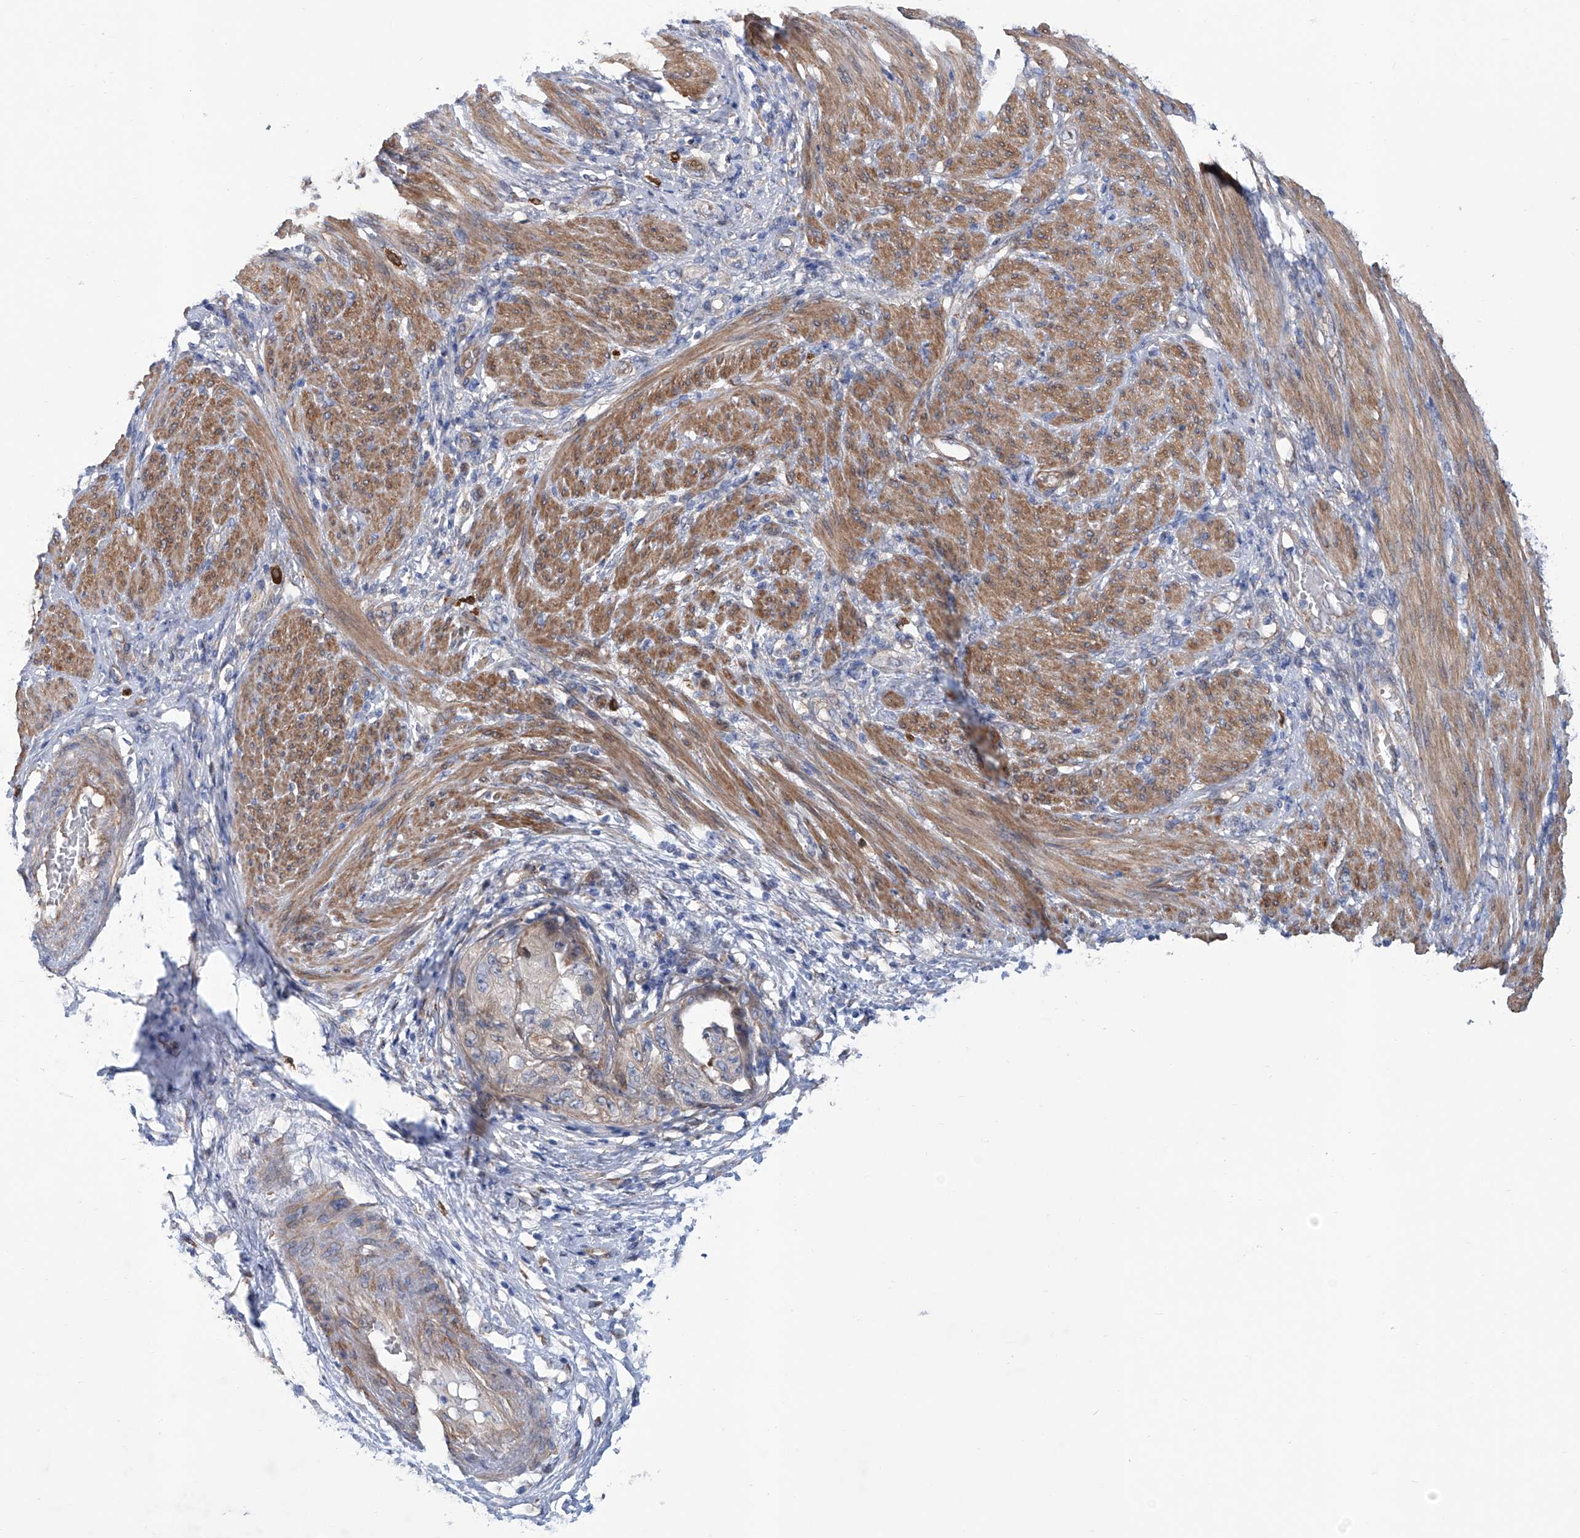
{"staining": {"intensity": "weak", "quantity": "<25%", "location": "cytoplasmic/membranous"}, "tissue": "endometrial cancer", "cell_type": "Tumor cells", "image_type": "cancer", "snomed": [{"axis": "morphology", "description": "Adenocarcinoma, NOS"}, {"axis": "topography", "description": "Endometrium"}], "caption": "Immunohistochemistry (IHC) histopathology image of human endometrial cancer stained for a protein (brown), which reveals no staining in tumor cells.", "gene": "TNN", "patient": {"sex": "female", "age": 85}}